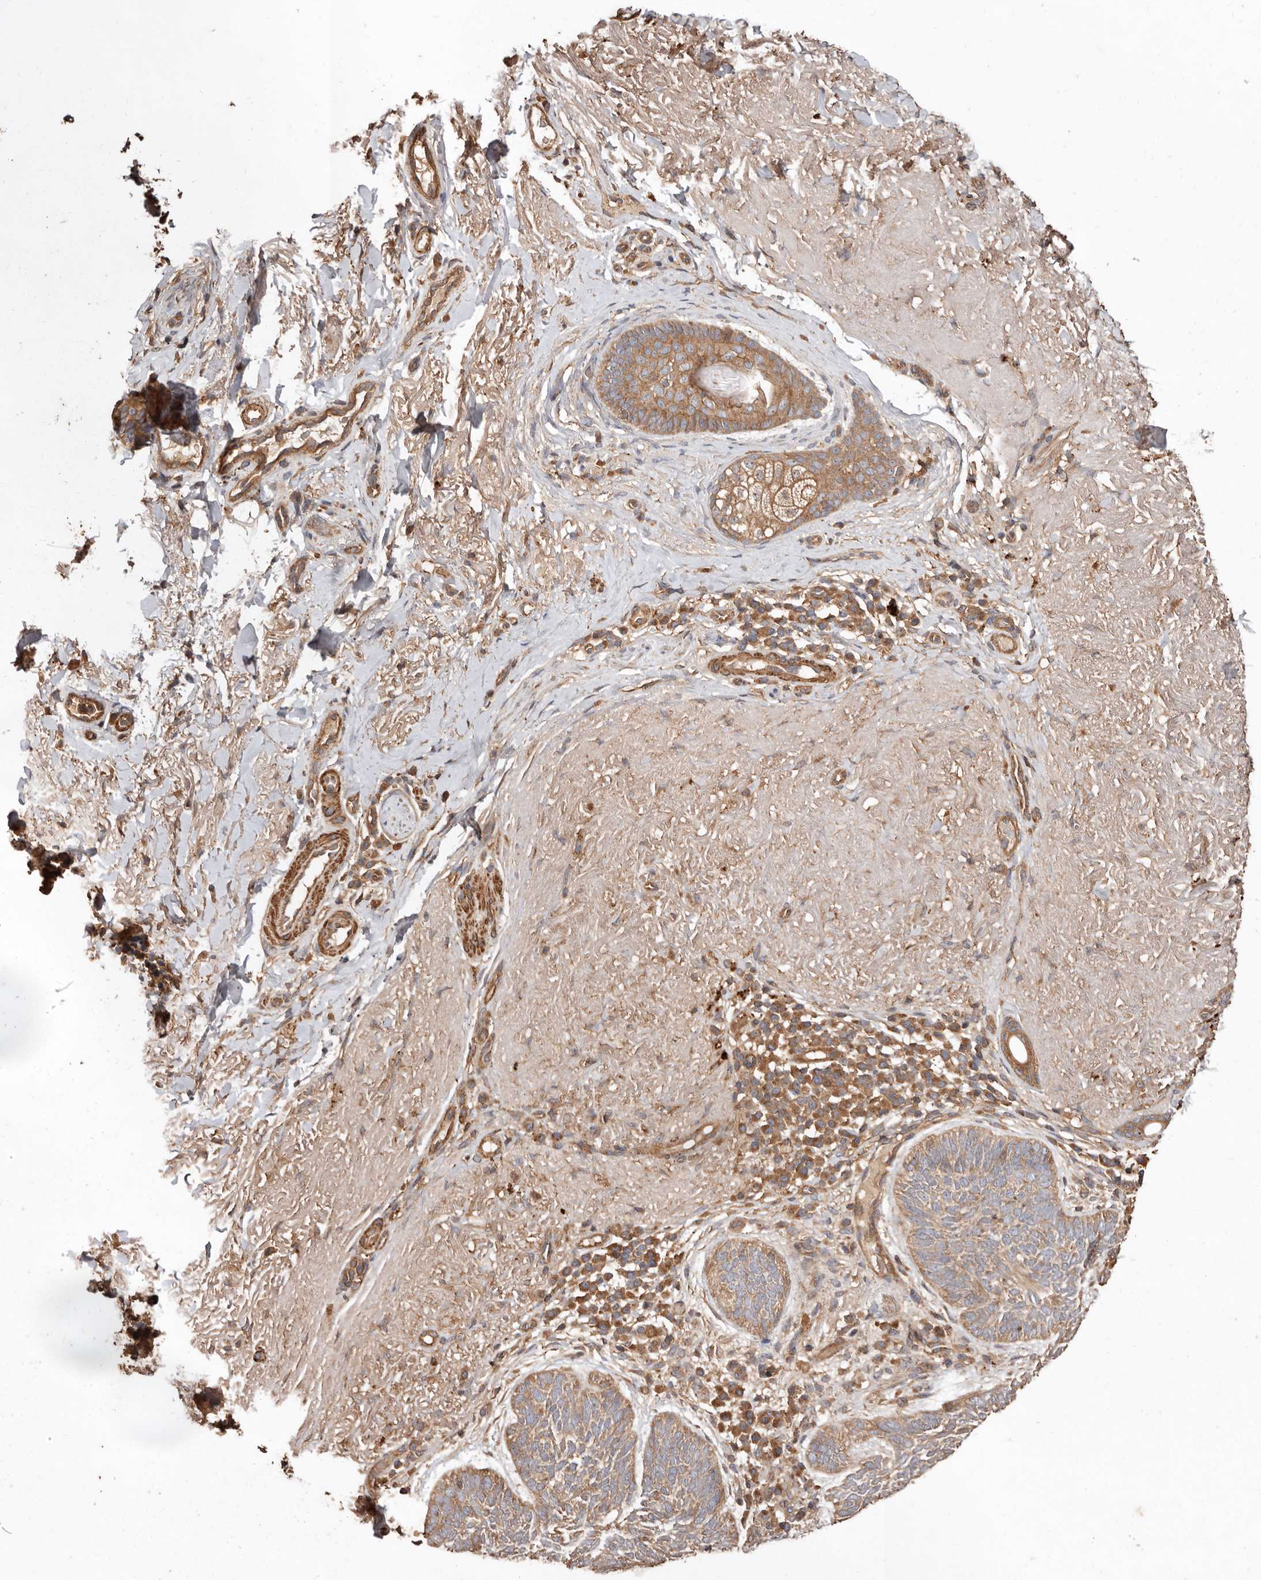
{"staining": {"intensity": "moderate", "quantity": ">75%", "location": "cytoplasmic/membranous"}, "tissue": "skin cancer", "cell_type": "Tumor cells", "image_type": "cancer", "snomed": [{"axis": "morphology", "description": "Basal cell carcinoma"}, {"axis": "topography", "description": "Skin"}], "caption": "Moderate cytoplasmic/membranous staining for a protein is appreciated in approximately >75% of tumor cells of skin cancer (basal cell carcinoma) using immunohistochemistry (IHC).", "gene": "RWDD1", "patient": {"sex": "female", "age": 85}}